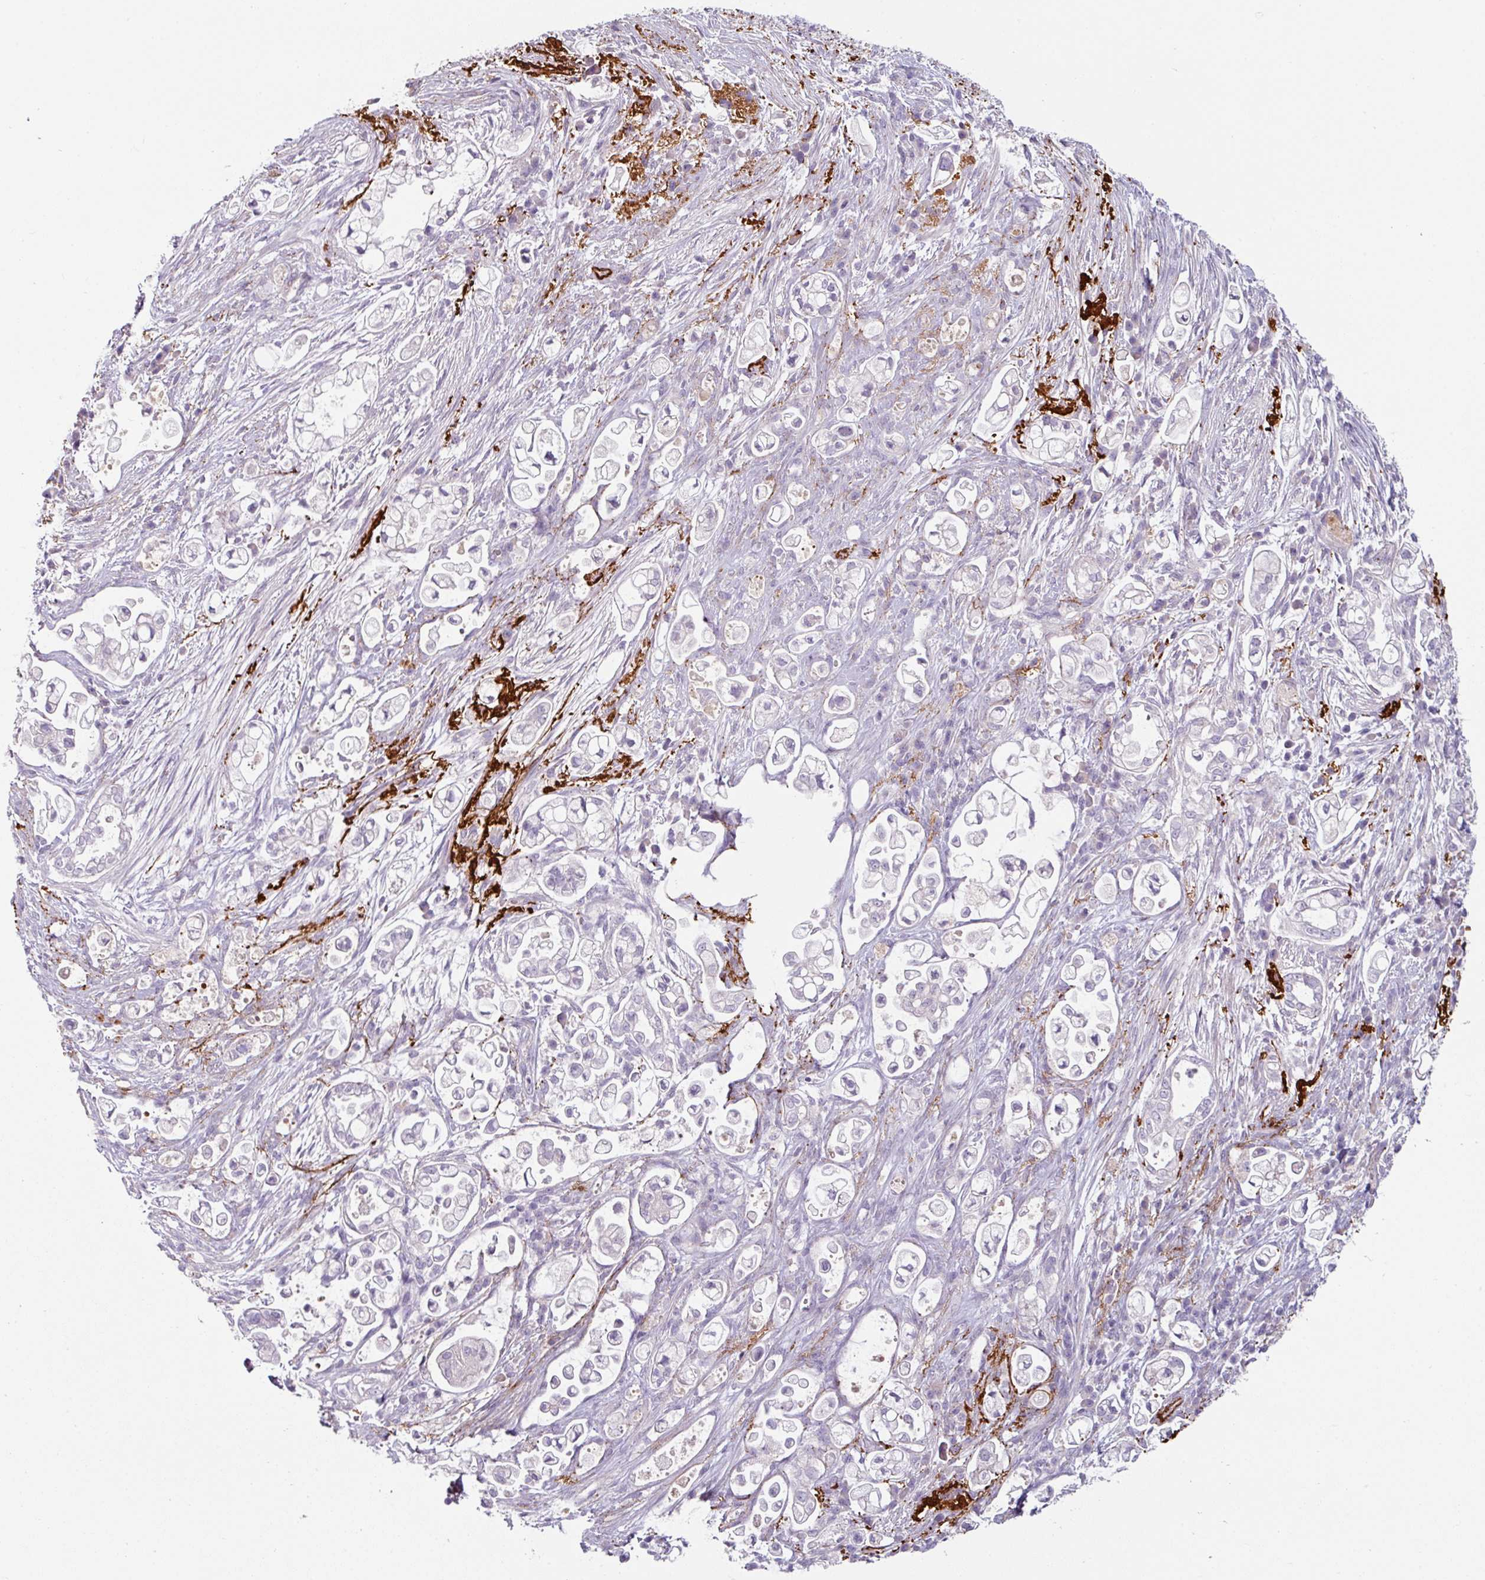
{"staining": {"intensity": "negative", "quantity": "none", "location": "none"}, "tissue": "pancreatic cancer", "cell_type": "Tumor cells", "image_type": "cancer", "snomed": [{"axis": "morphology", "description": "Adenocarcinoma, NOS"}, {"axis": "topography", "description": "Pancreas"}], "caption": "Tumor cells are negative for protein expression in human pancreatic cancer.", "gene": "MTMR14", "patient": {"sex": "female", "age": 69}}